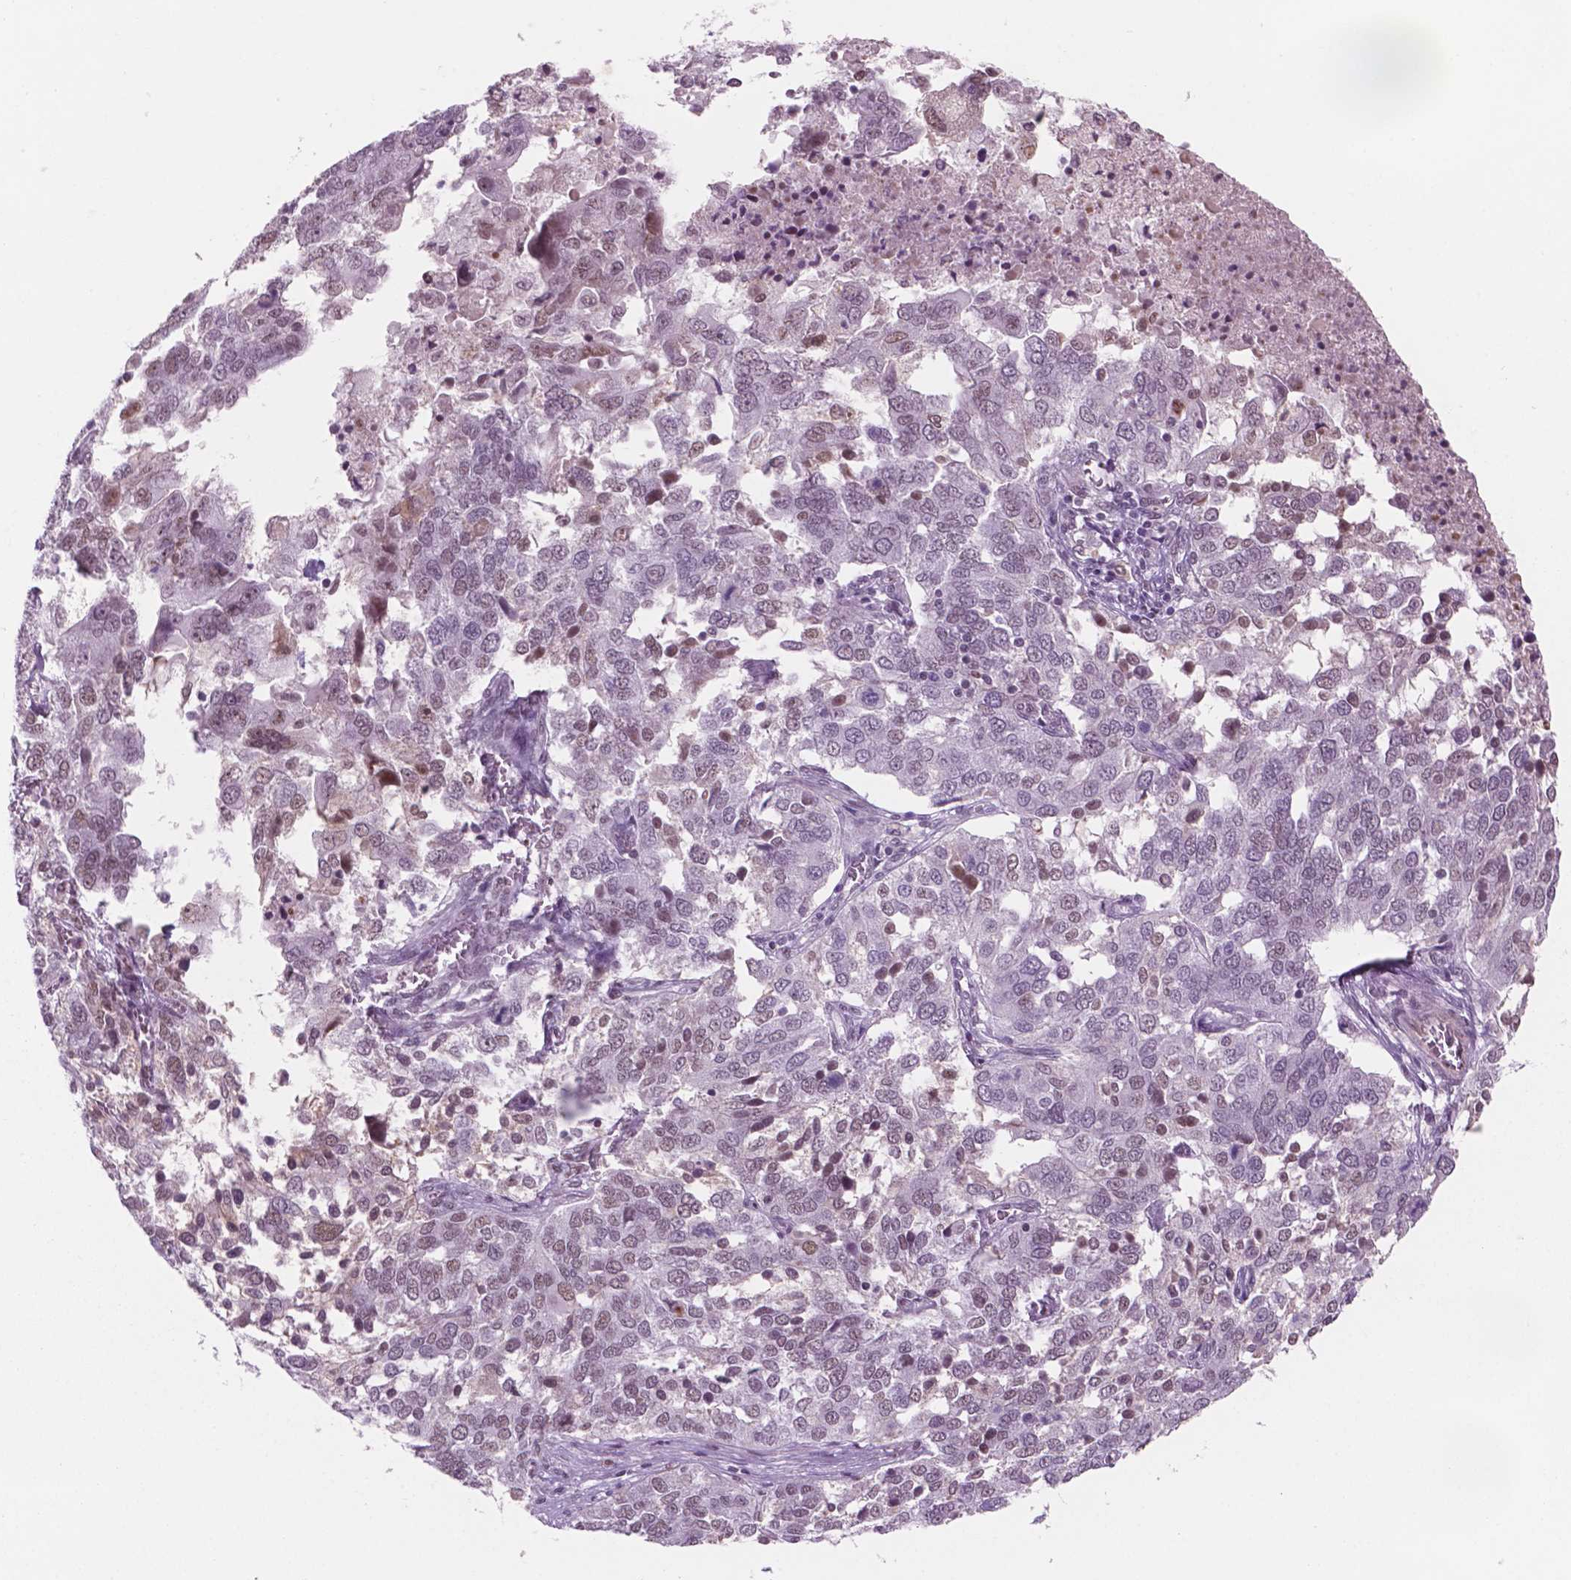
{"staining": {"intensity": "weak", "quantity": "25%-75%", "location": "nuclear"}, "tissue": "ovarian cancer", "cell_type": "Tumor cells", "image_type": "cancer", "snomed": [{"axis": "morphology", "description": "Carcinoma, endometroid"}, {"axis": "topography", "description": "Soft tissue"}, {"axis": "topography", "description": "Ovary"}], "caption": "IHC of endometroid carcinoma (ovarian) exhibits low levels of weak nuclear expression in approximately 25%-75% of tumor cells. (DAB IHC, brown staining for protein, blue staining for nuclei).", "gene": "CTR9", "patient": {"sex": "female", "age": 52}}